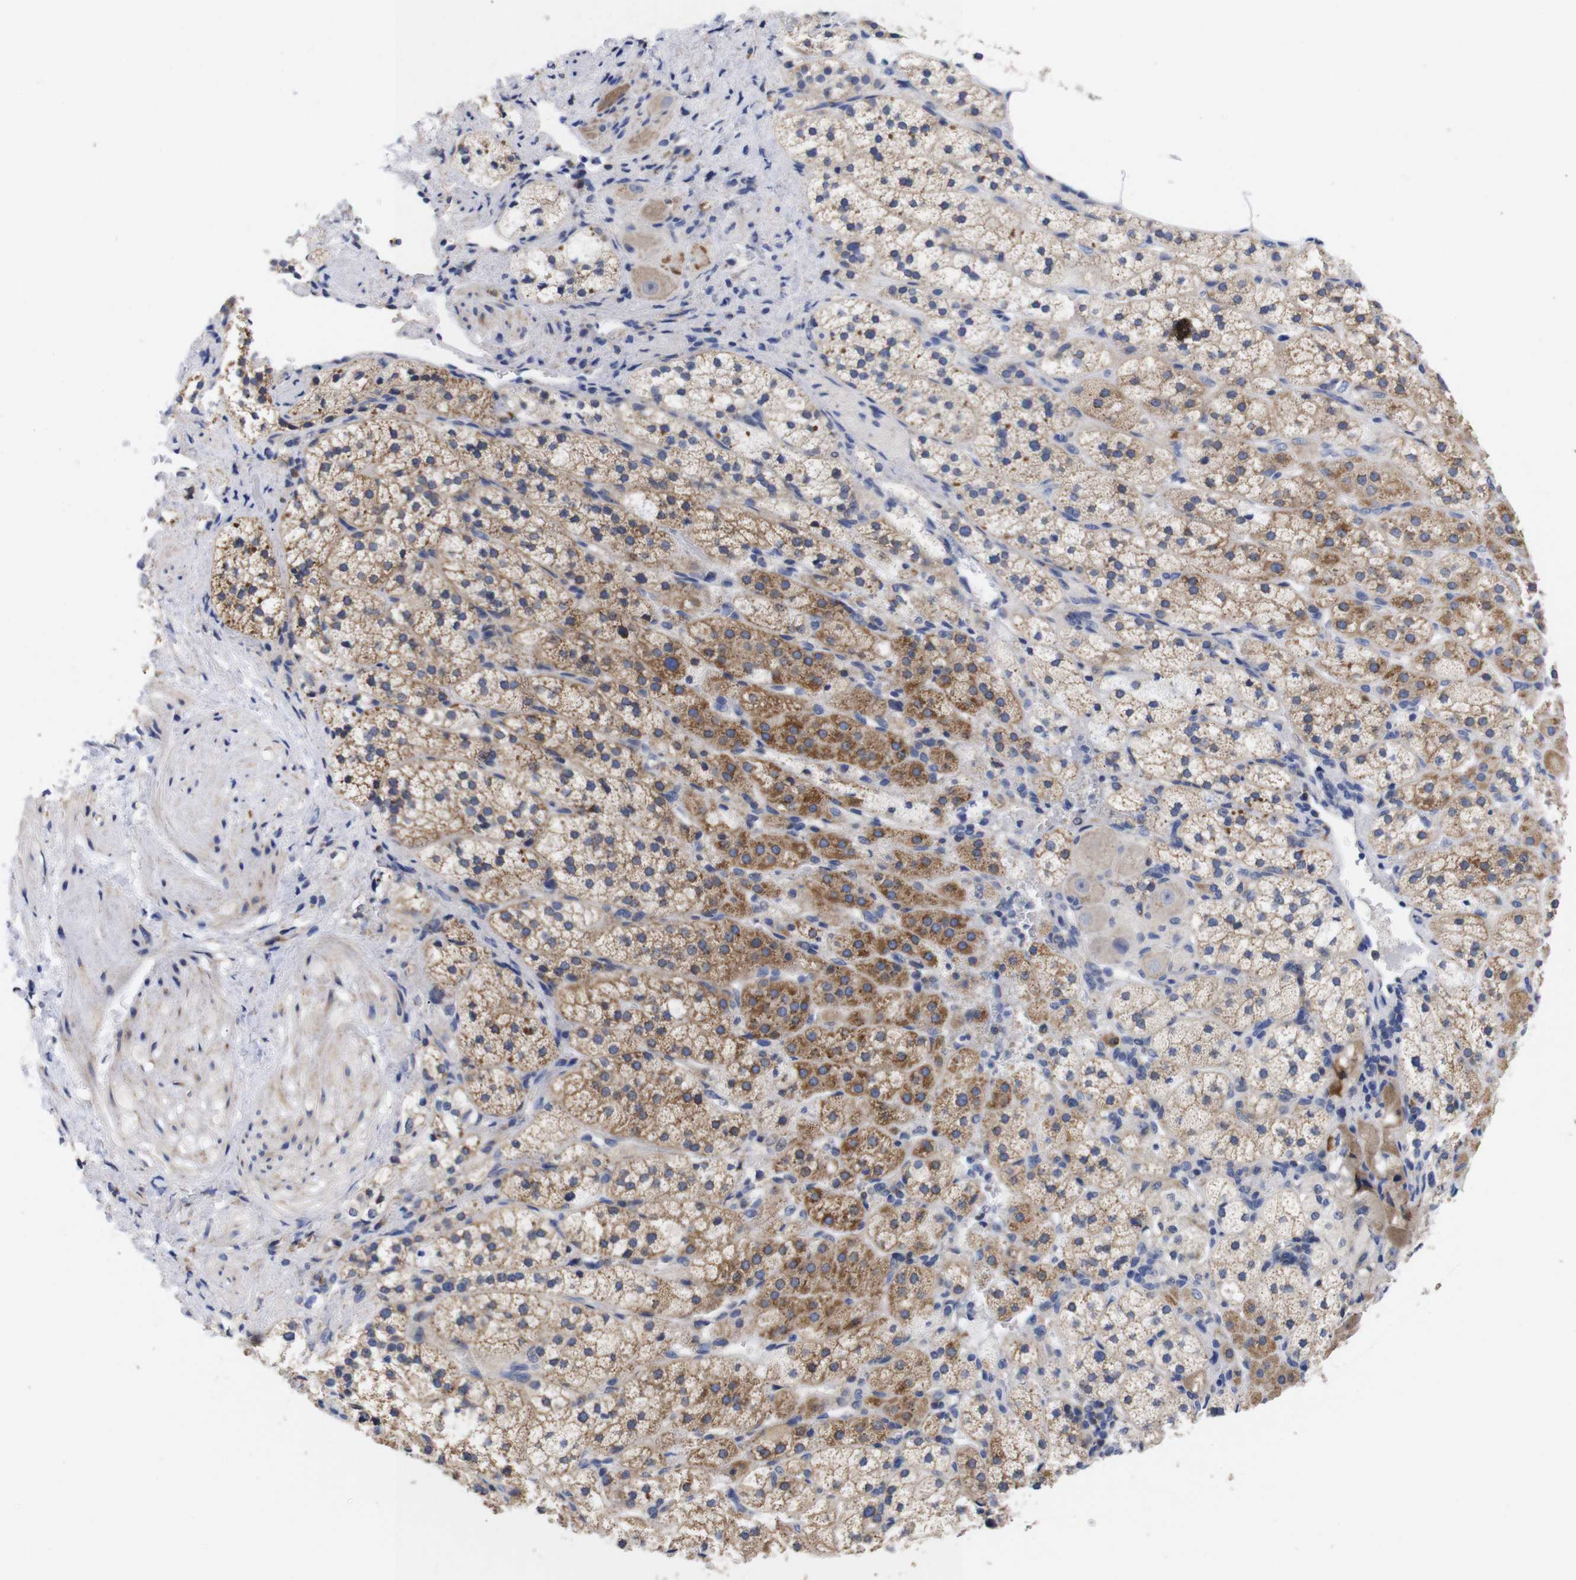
{"staining": {"intensity": "moderate", "quantity": ">75%", "location": "cytoplasmic/membranous"}, "tissue": "adrenal gland", "cell_type": "Glandular cells", "image_type": "normal", "snomed": [{"axis": "morphology", "description": "Normal tissue, NOS"}, {"axis": "topography", "description": "Adrenal gland"}], "caption": "The immunohistochemical stain shows moderate cytoplasmic/membranous expression in glandular cells of normal adrenal gland. The protein is stained brown, and the nuclei are stained in blue (DAB IHC with brightfield microscopy, high magnification).", "gene": "OPN3", "patient": {"sex": "male", "age": 56}}